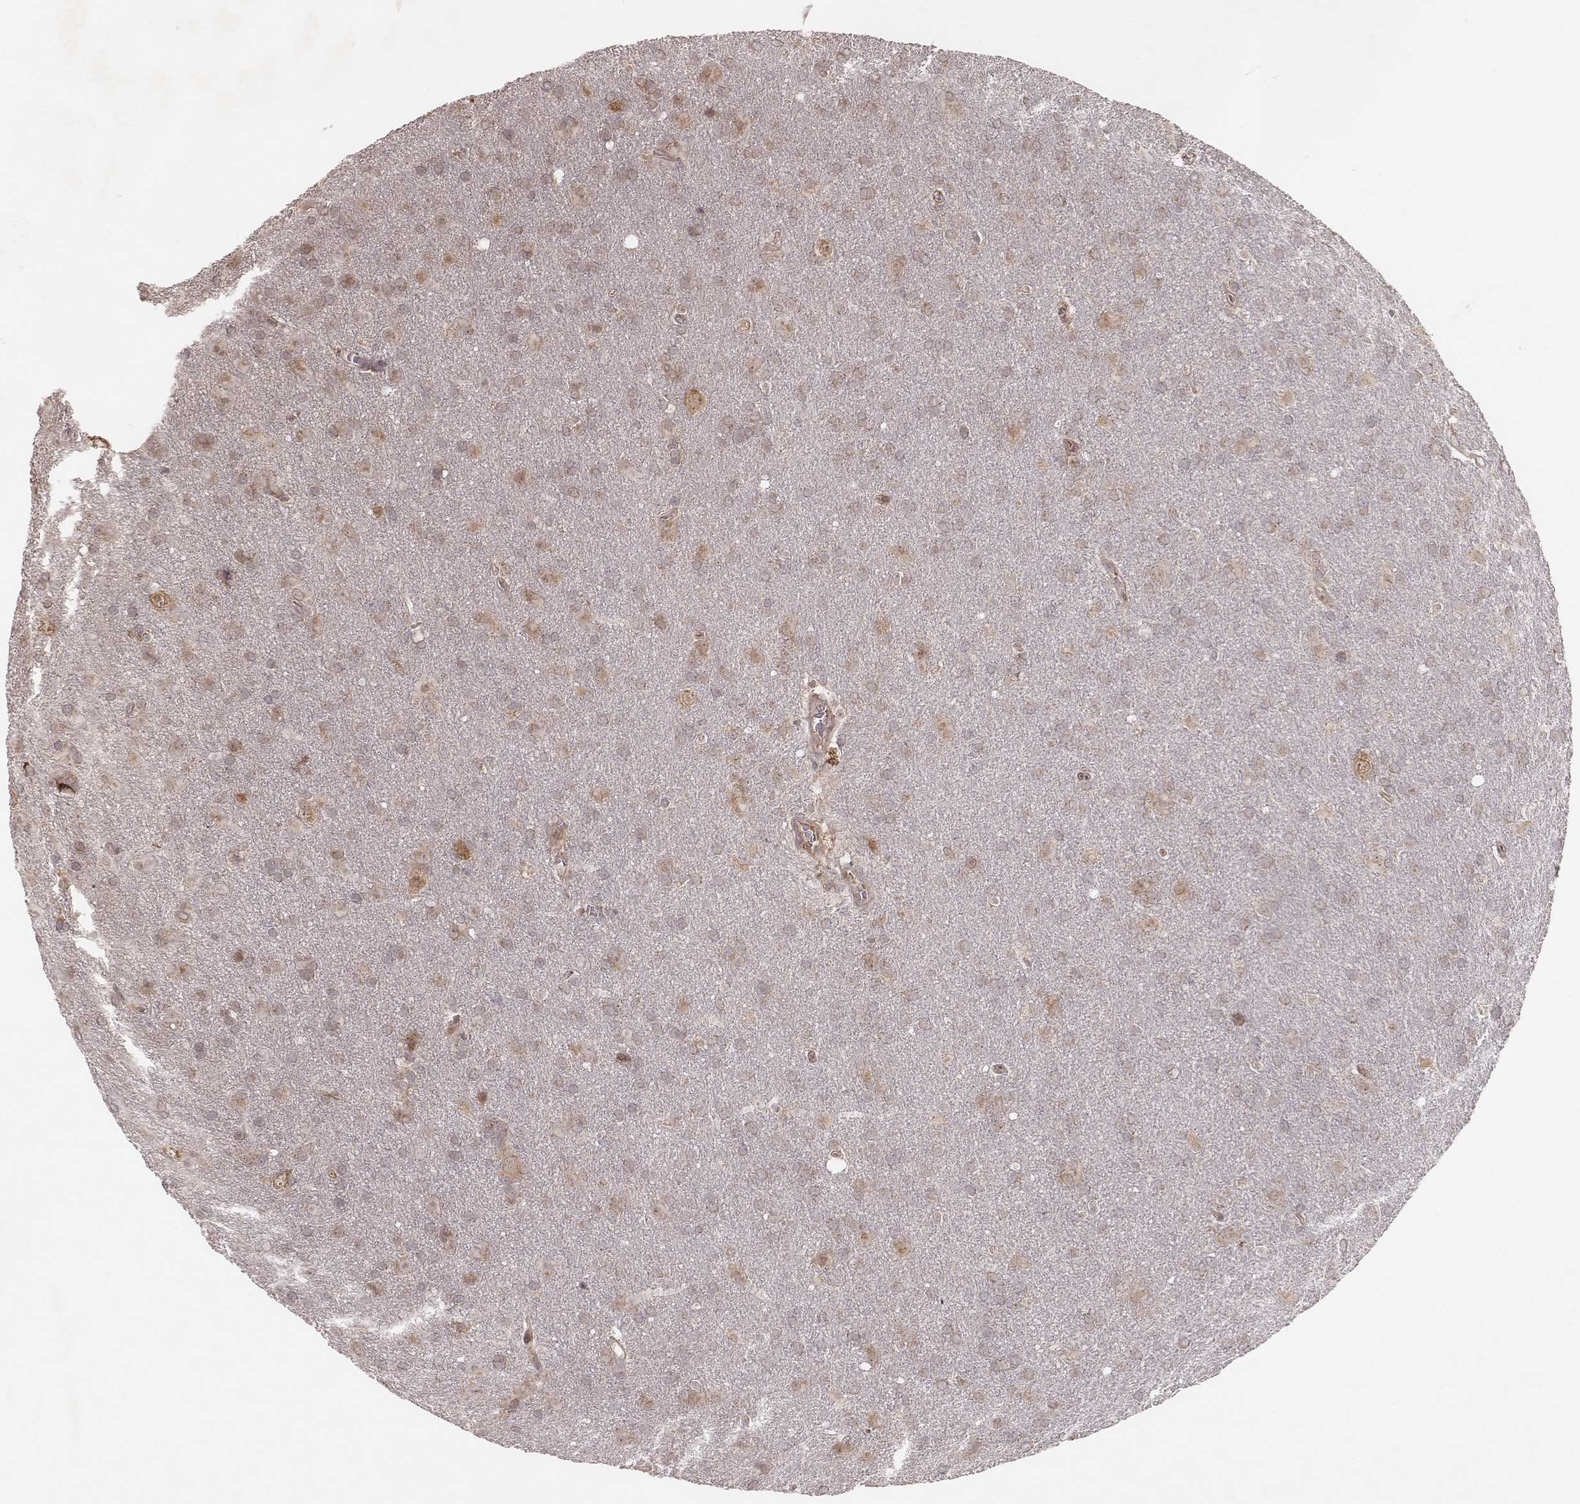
{"staining": {"intensity": "weak", "quantity": ">75%", "location": "cytoplasmic/membranous"}, "tissue": "glioma", "cell_type": "Tumor cells", "image_type": "cancer", "snomed": [{"axis": "morphology", "description": "Glioma, malignant, Low grade"}, {"axis": "topography", "description": "Brain"}], "caption": "Tumor cells show low levels of weak cytoplasmic/membranous positivity in approximately >75% of cells in human low-grade glioma (malignant).", "gene": "MYO19", "patient": {"sex": "male", "age": 58}}